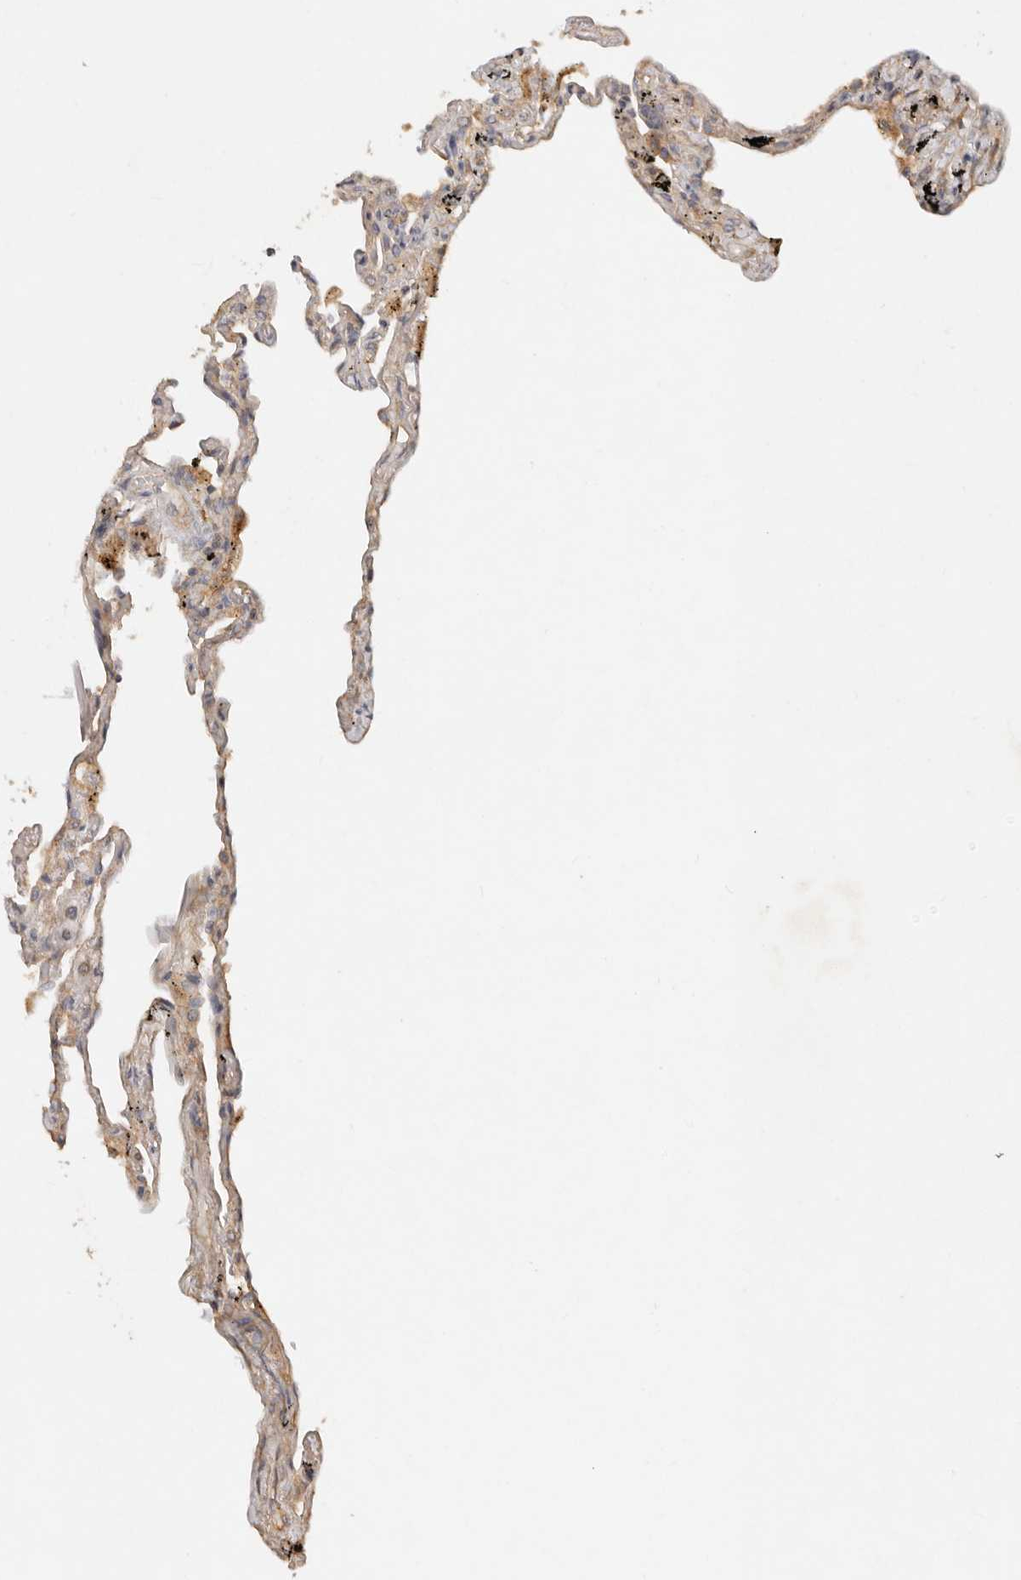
{"staining": {"intensity": "weak", "quantity": "25%-75%", "location": "cytoplasmic/membranous"}, "tissue": "lung", "cell_type": "Alveolar cells", "image_type": "normal", "snomed": [{"axis": "morphology", "description": "Normal tissue, NOS"}, {"axis": "topography", "description": "Lung"}], "caption": "A brown stain labels weak cytoplasmic/membranous expression of a protein in alveolar cells of unremarkable human lung. (IHC, brightfield microscopy, high magnification).", "gene": "HECTD3", "patient": {"sex": "male", "age": 59}}